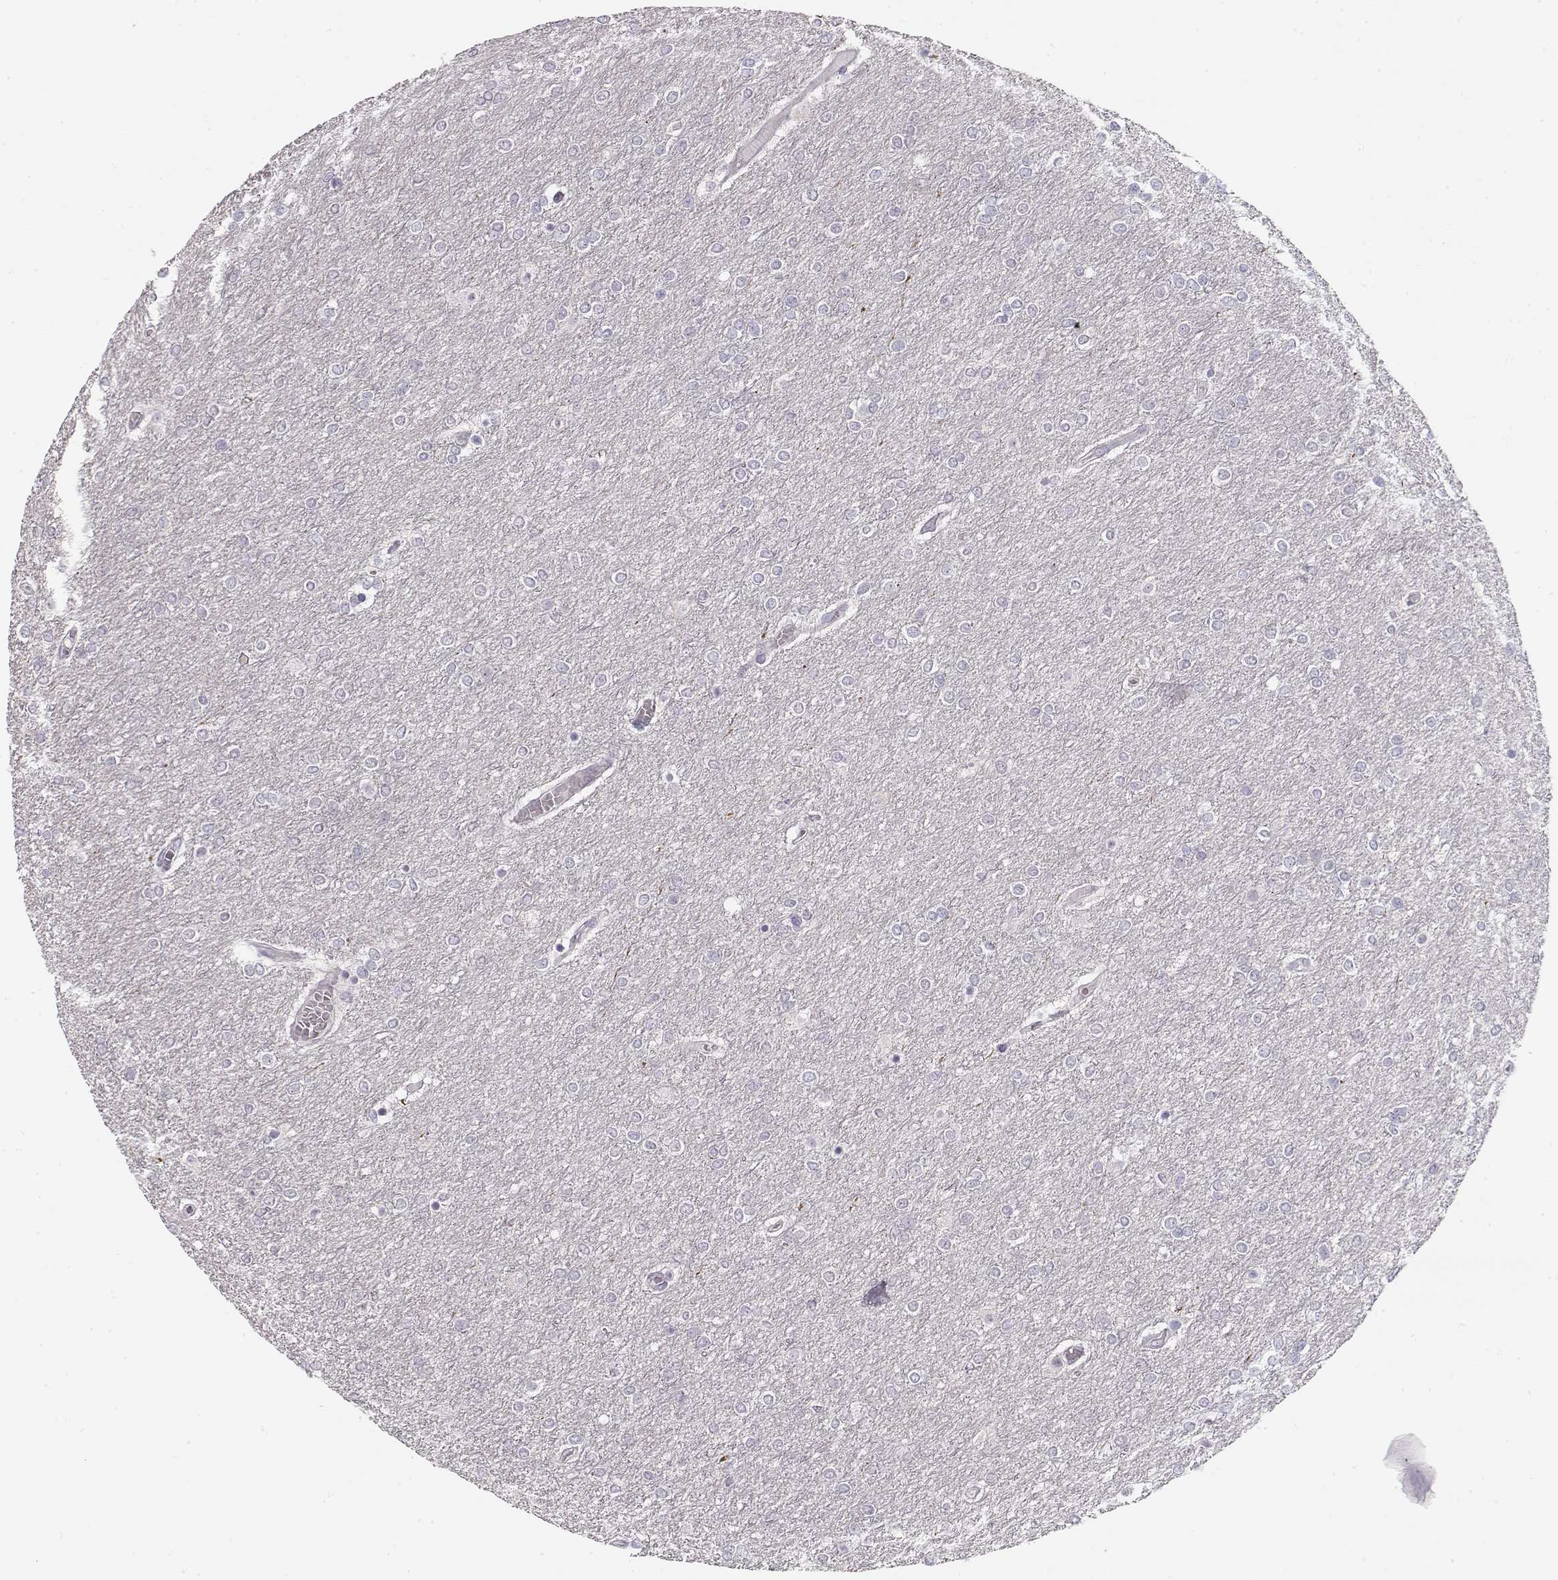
{"staining": {"intensity": "negative", "quantity": "none", "location": "none"}, "tissue": "glioma", "cell_type": "Tumor cells", "image_type": "cancer", "snomed": [{"axis": "morphology", "description": "Glioma, malignant, High grade"}, {"axis": "topography", "description": "Brain"}], "caption": "A micrograph of human high-grade glioma (malignant) is negative for staining in tumor cells.", "gene": "TTC26", "patient": {"sex": "female", "age": 61}}